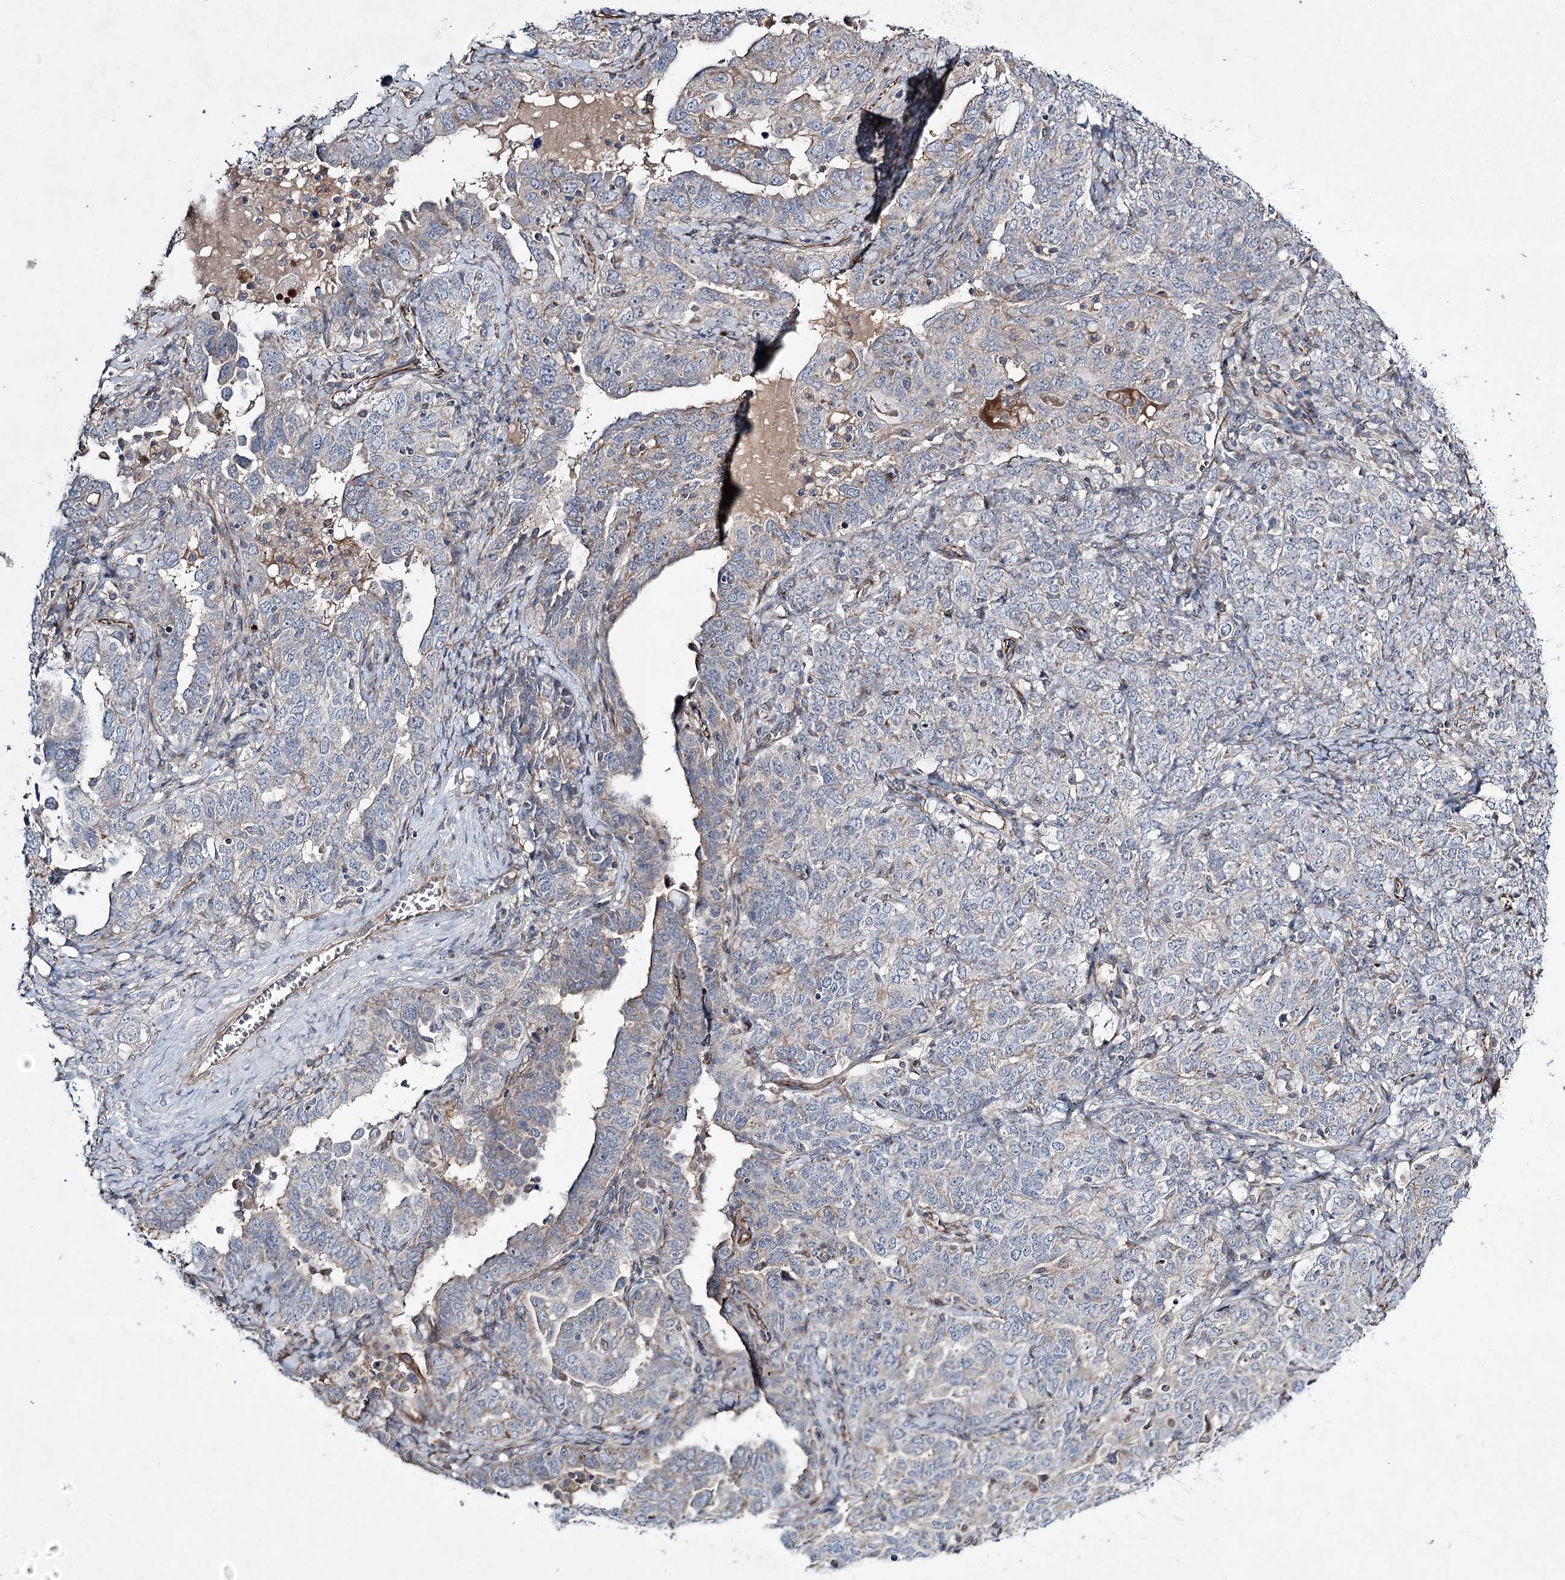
{"staining": {"intensity": "weak", "quantity": "<25%", "location": "cytoplasmic/membranous"}, "tissue": "ovarian cancer", "cell_type": "Tumor cells", "image_type": "cancer", "snomed": [{"axis": "morphology", "description": "Carcinoma, endometroid"}, {"axis": "topography", "description": "Ovary"}], "caption": "Tumor cells are negative for protein expression in human endometroid carcinoma (ovarian).", "gene": "KIAA0825", "patient": {"sex": "female", "age": 62}}